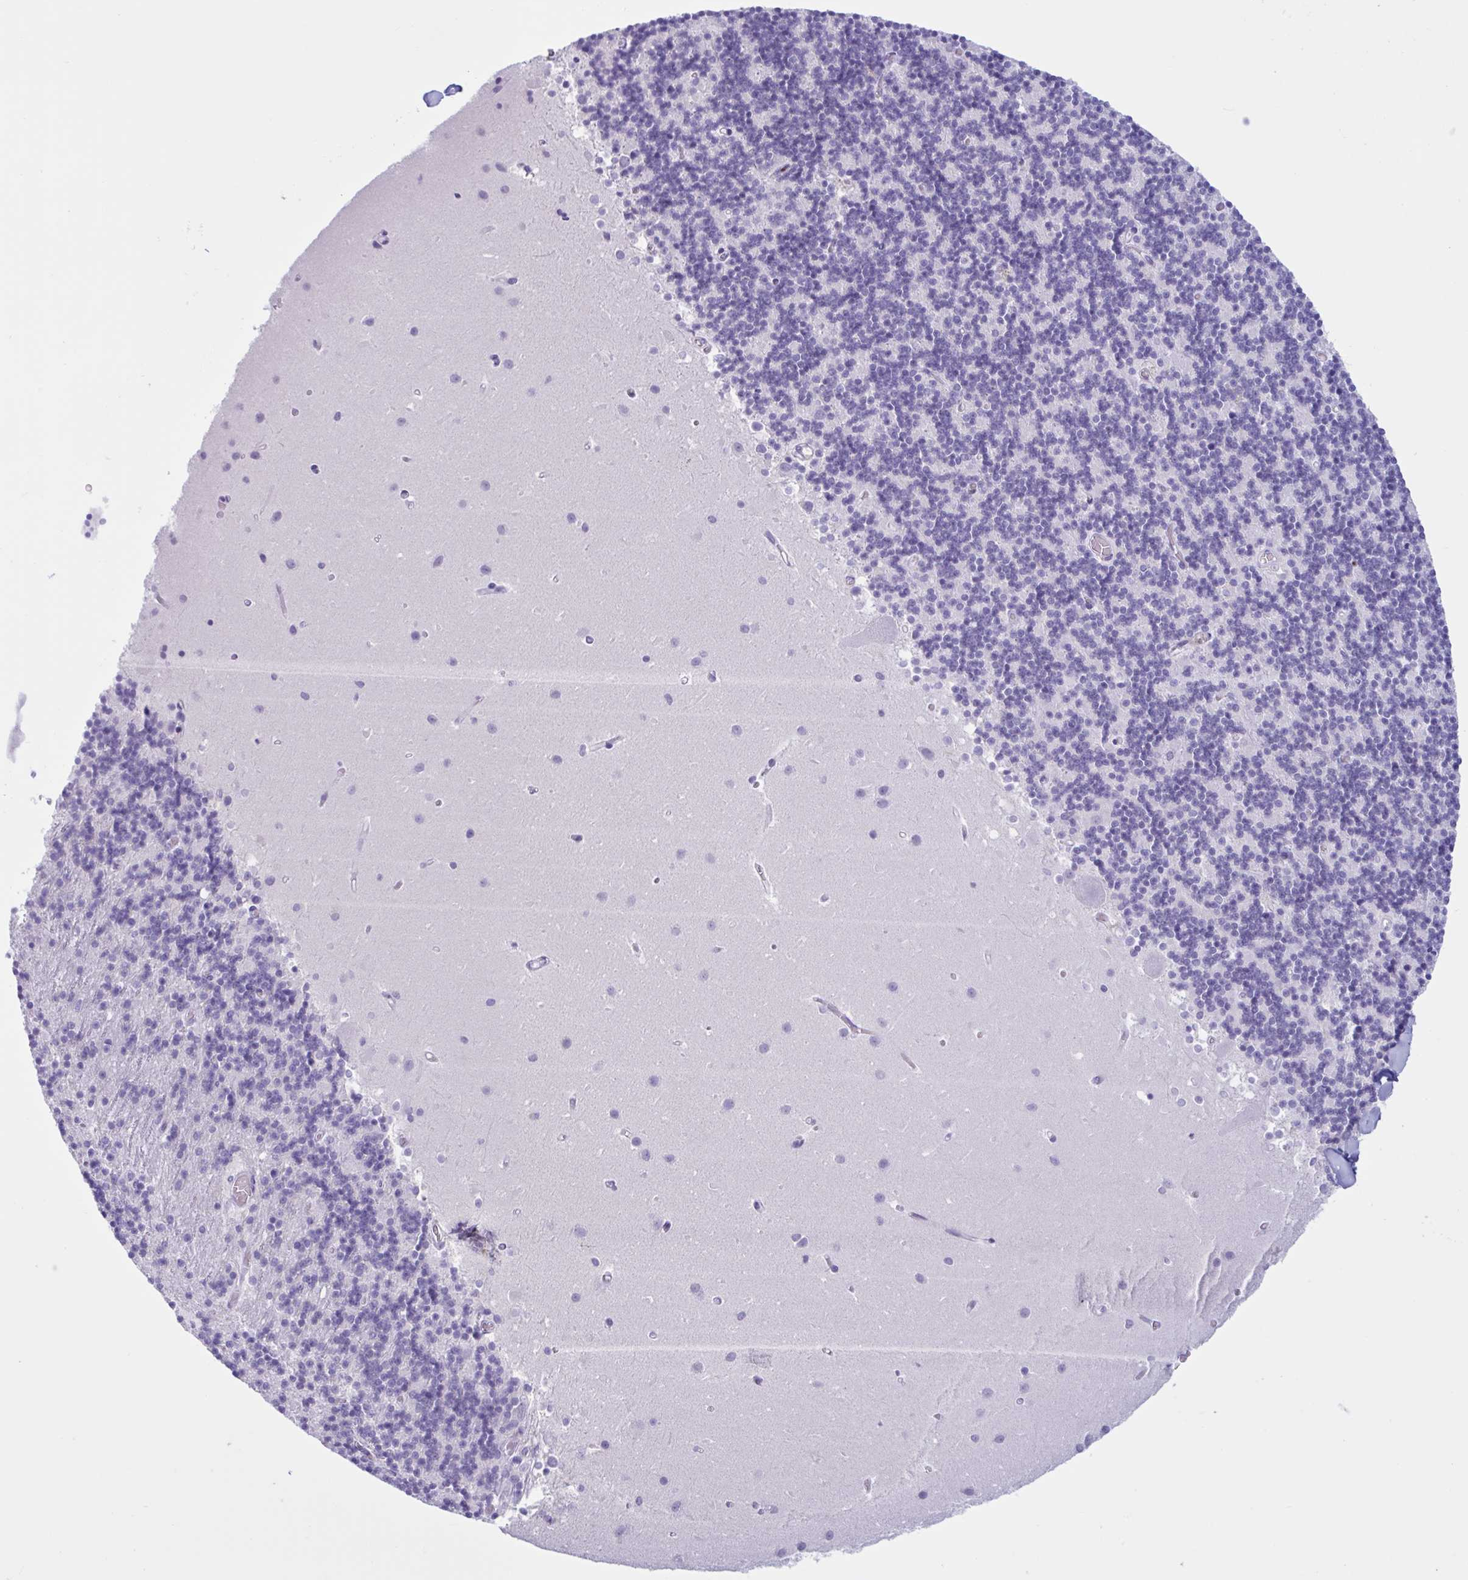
{"staining": {"intensity": "negative", "quantity": "none", "location": "none"}, "tissue": "cerebellum", "cell_type": "Cells in granular layer", "image_type": "normal", "snomed": [{"axis": "morphology", "description": "Normal tissue, NOS"}, {"axis": "topography", "description": "Cerebellum"}], "caption": "This is an immunohistochemistry (IHC) image of normal human cerebellum. There is no positivity in cells in granular layer.", "gene": "XCL1", "patient": {"sex": "male", "age": 54}}